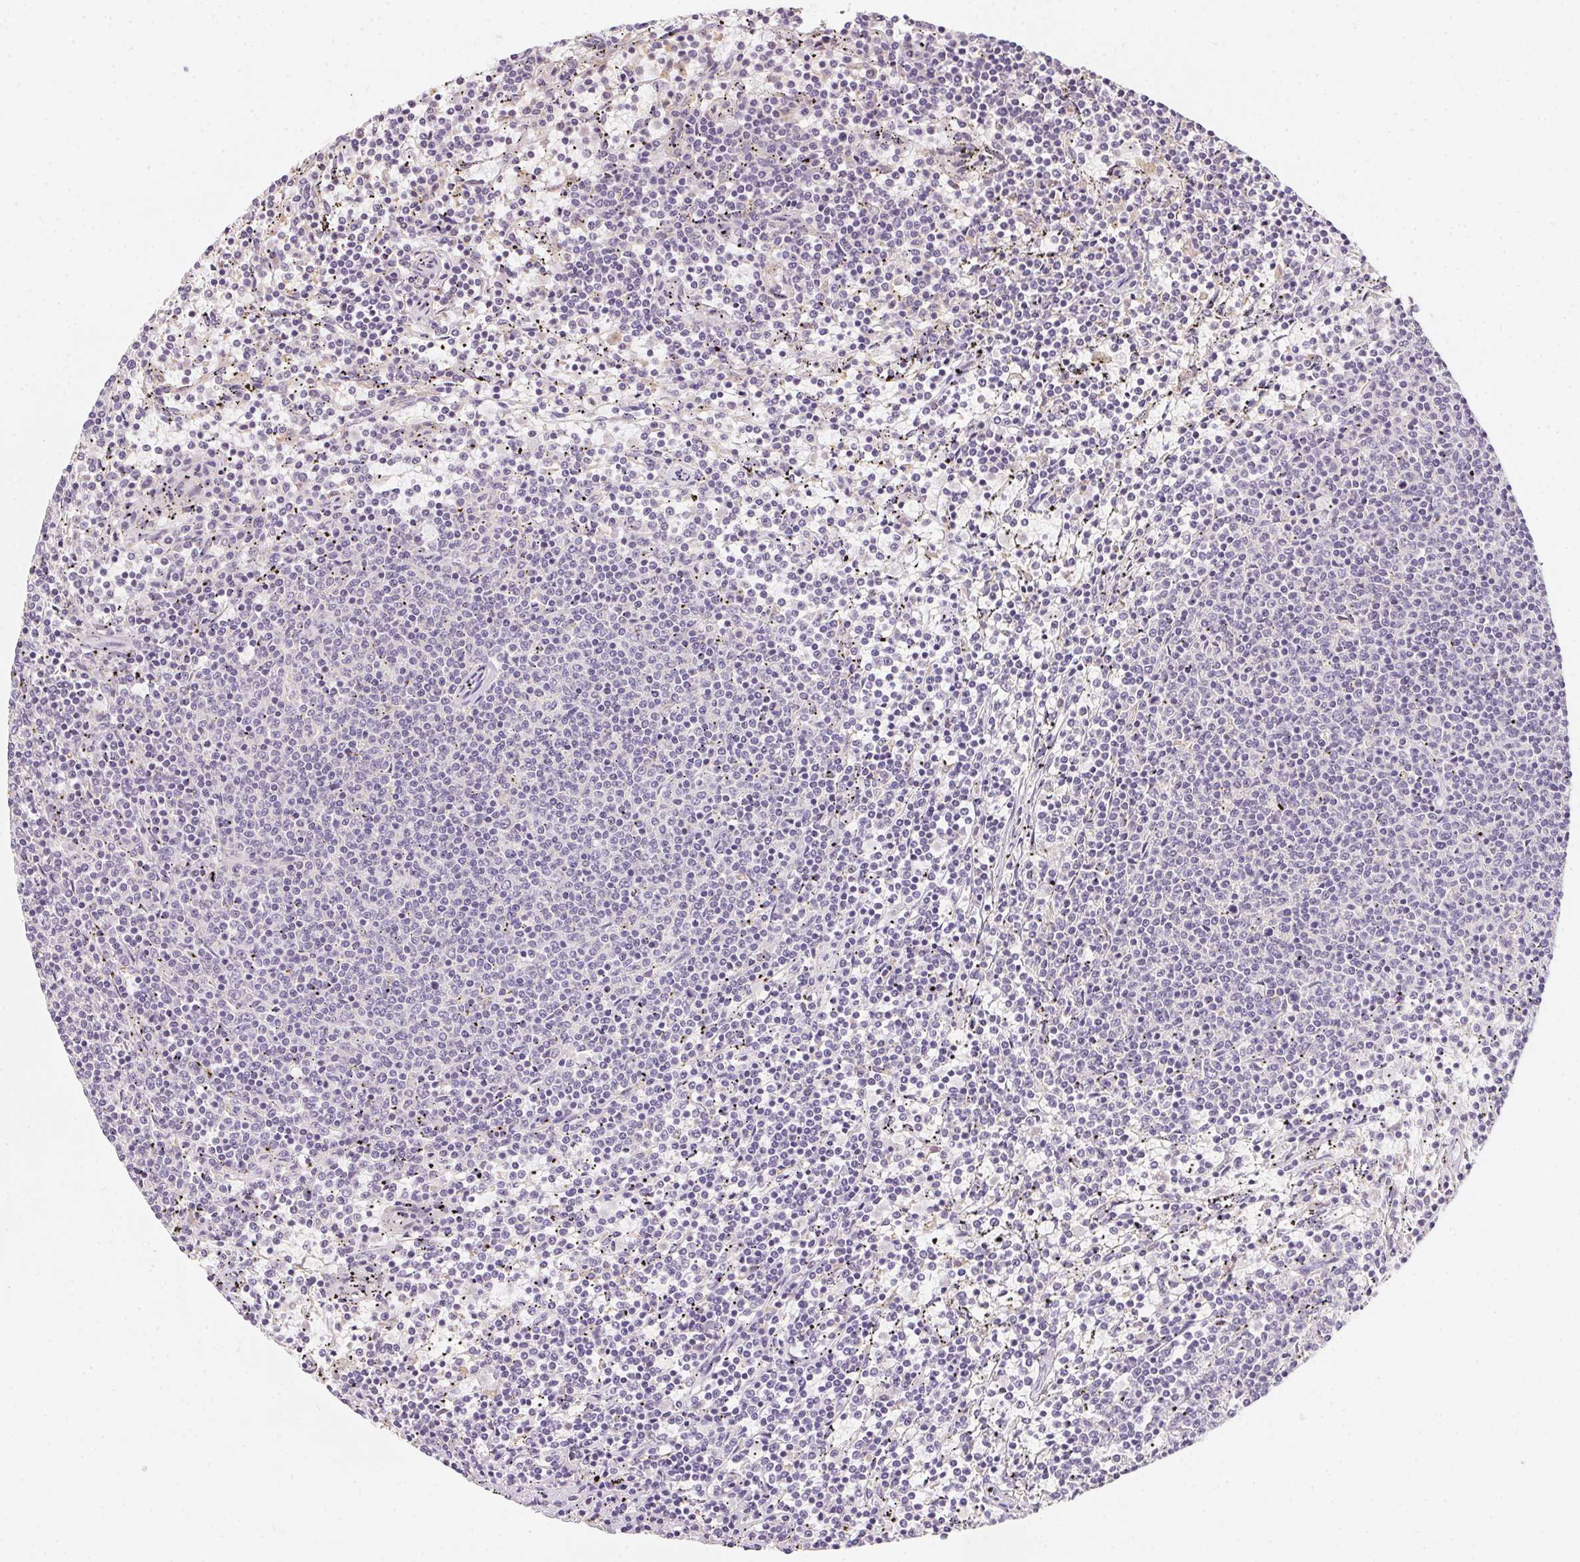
{"staining": {"intensity": "negative", "quantity": "none", "location": "none"}, "tissue": "lymphoma", "cell_type": "Tumor cells", "image_type": "cancer", "snomed": [{"axis": "morphology", "description": "Malignant lymphoma, non-Hodgkin's type, Low grade"}, {"axis": "topography", "description": "Spleen"}], "caption": "There is no significant expression in tumor cells of lymphoma.", "gene": "SLC6A18", "patient": {"sex": "female", "age": 50}}